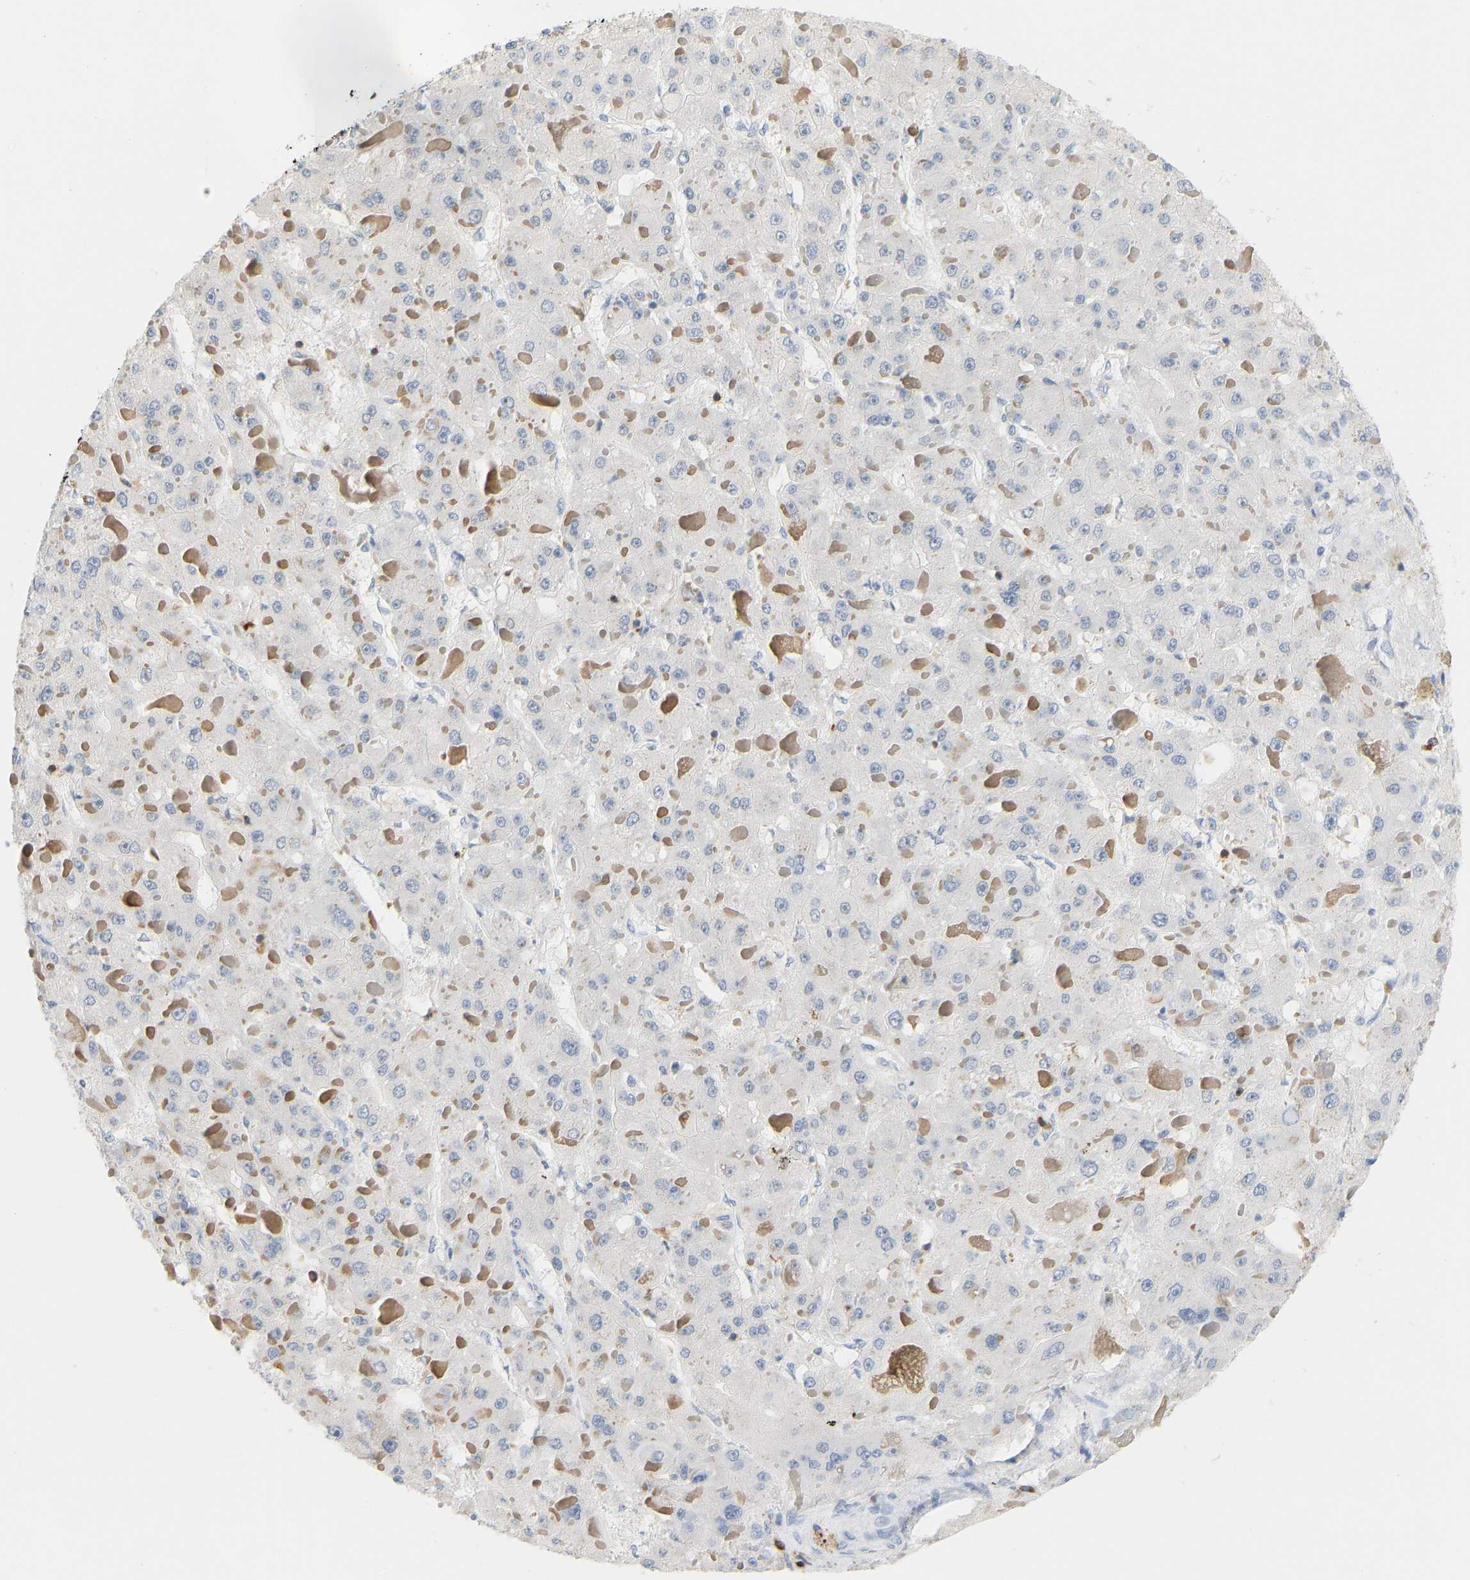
{"staining": {"intensity": "negative", "quantity": "none", "location": "none"}, "tissue": "liver cancer", "cell_type": "Tumor cells", "image_type": "cancer", "snomed": [{"axis": "morphology", "description": "Carcinoma, Hepatocellular, NOS"}, {"axis": "topography", "description": "Liver"}], "caption": "An immunohistochemistry image of liver hepatocellular carcinoma is shown. There is no staining in tumor cells of liver hepatocellular carcinoma.", "gene": "EVL", "patient": {"sex": "female", "age": 73}}